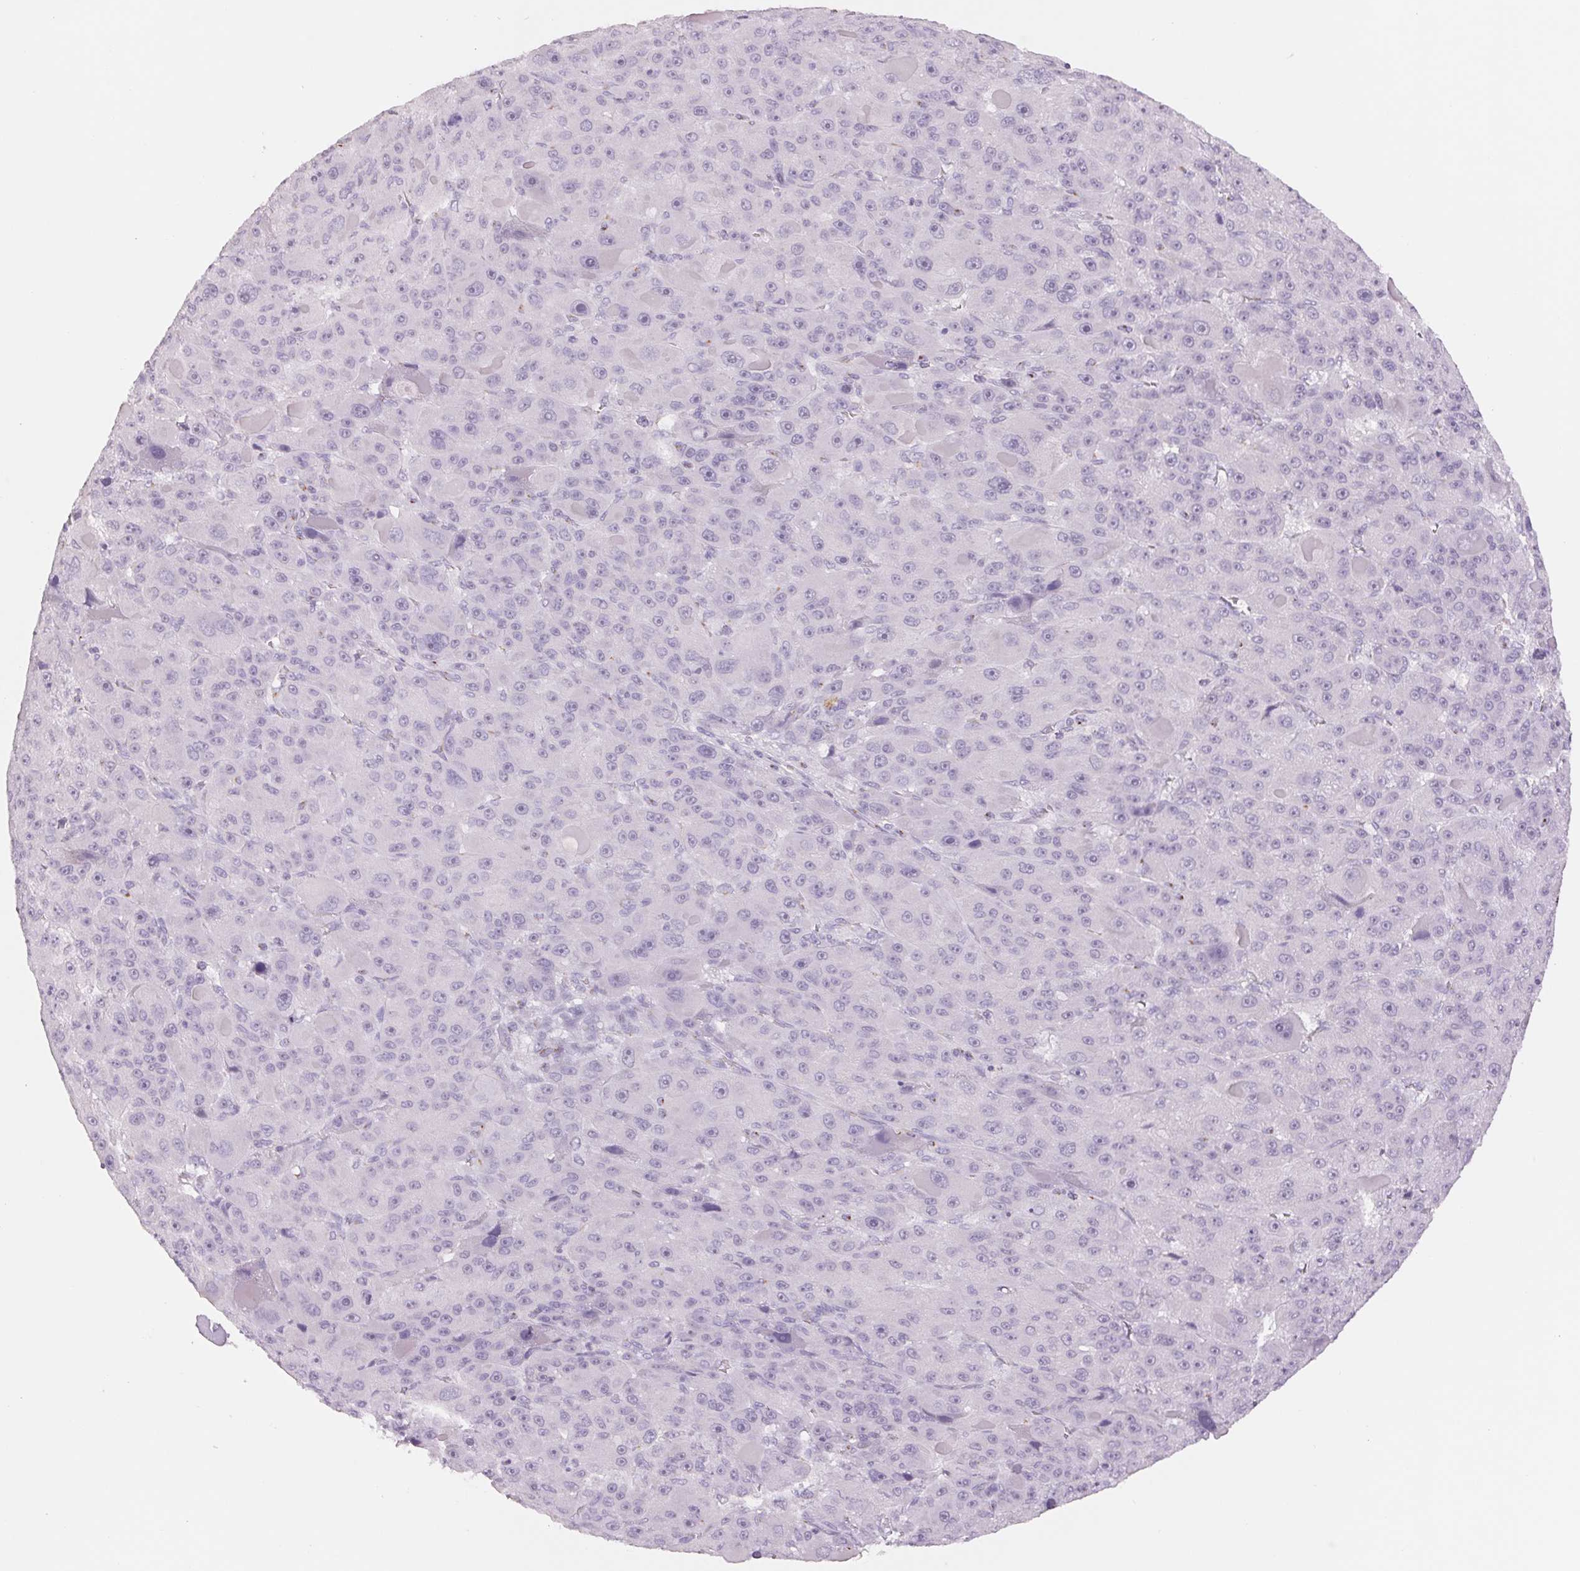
{"staining": {"intensity": "negative", "quantity": "none", "location": "none"}, "tissue": "liver cancer", "cell_type": "Tumor cells", "image_type": "cancer", "snomed": [{"axis": "morphology", "description": "Carcinoma, Hepatocellular, NOS"}, {"axis": "topography", "description": "Liver"}], "caption": "Tumor cells are negative for protein expression in human liver cancer (hepatocellular carcinoma).", "gene": "GALNT7", "patient": {"sex": "male", "age": 76}}